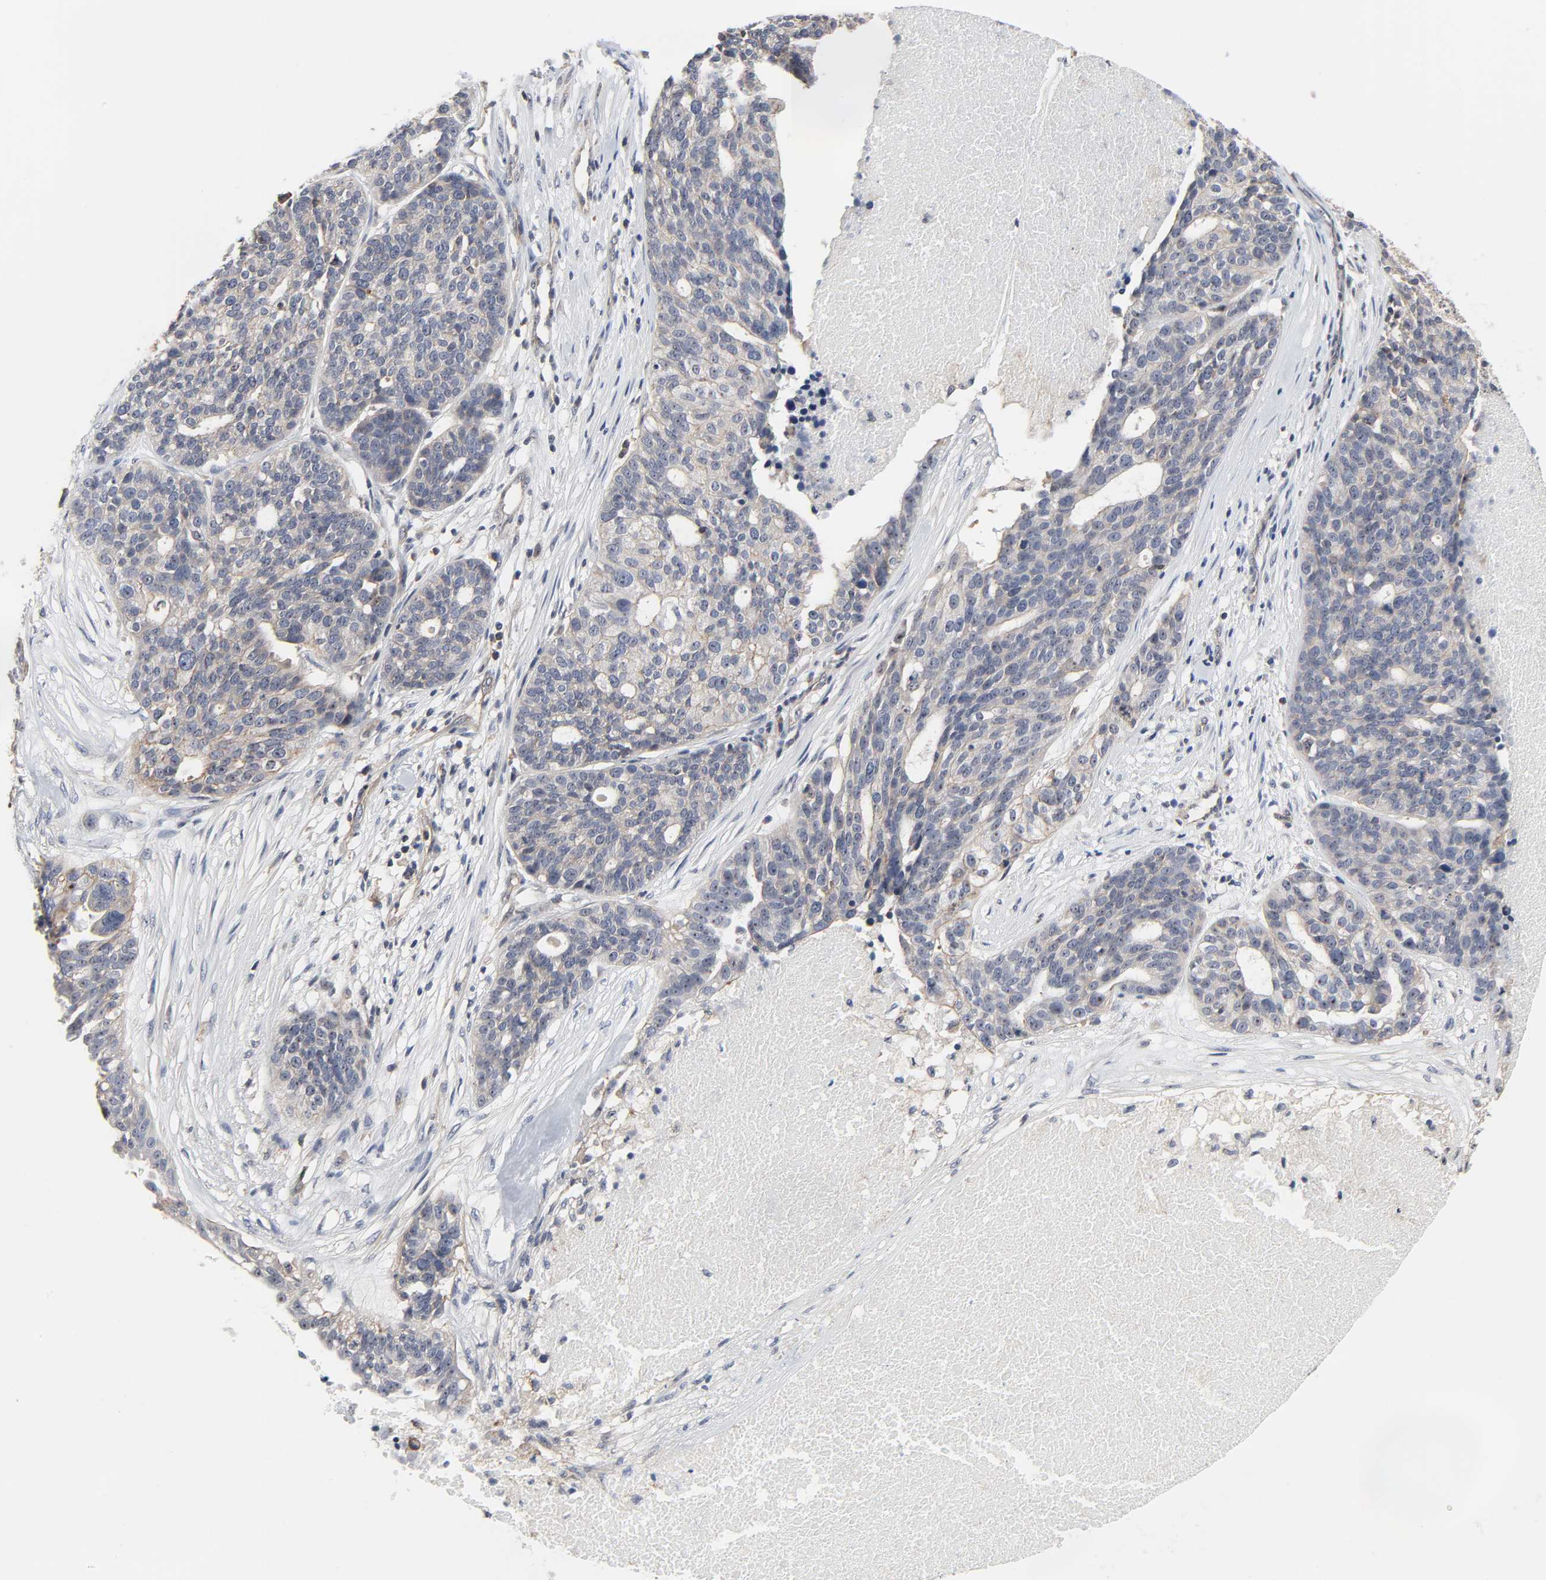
{"staining": {"intensity": "weak", "quantity": "25%-75%", "location": "cytoplasmic/membranous"}, "tissue": "ovarian cancer", "cell_type": "Tumor cells", "image_type": "cancer", "snomed": [{"axis": "morphology", "description": "Cystadenocarcinoma, serous, NOS"}, {"axis": "topography", "description": "Ovary"}], "caption": "Tumor cells demonstrate low levels of weak cytoplasmic/membranous positivity in about 25%-75% of cells in human ovarian cancer. (IHC, brightfield microscopy, high magnification).", "gene": "DDX10", "patient": {"sex": "female", "age": 59}}